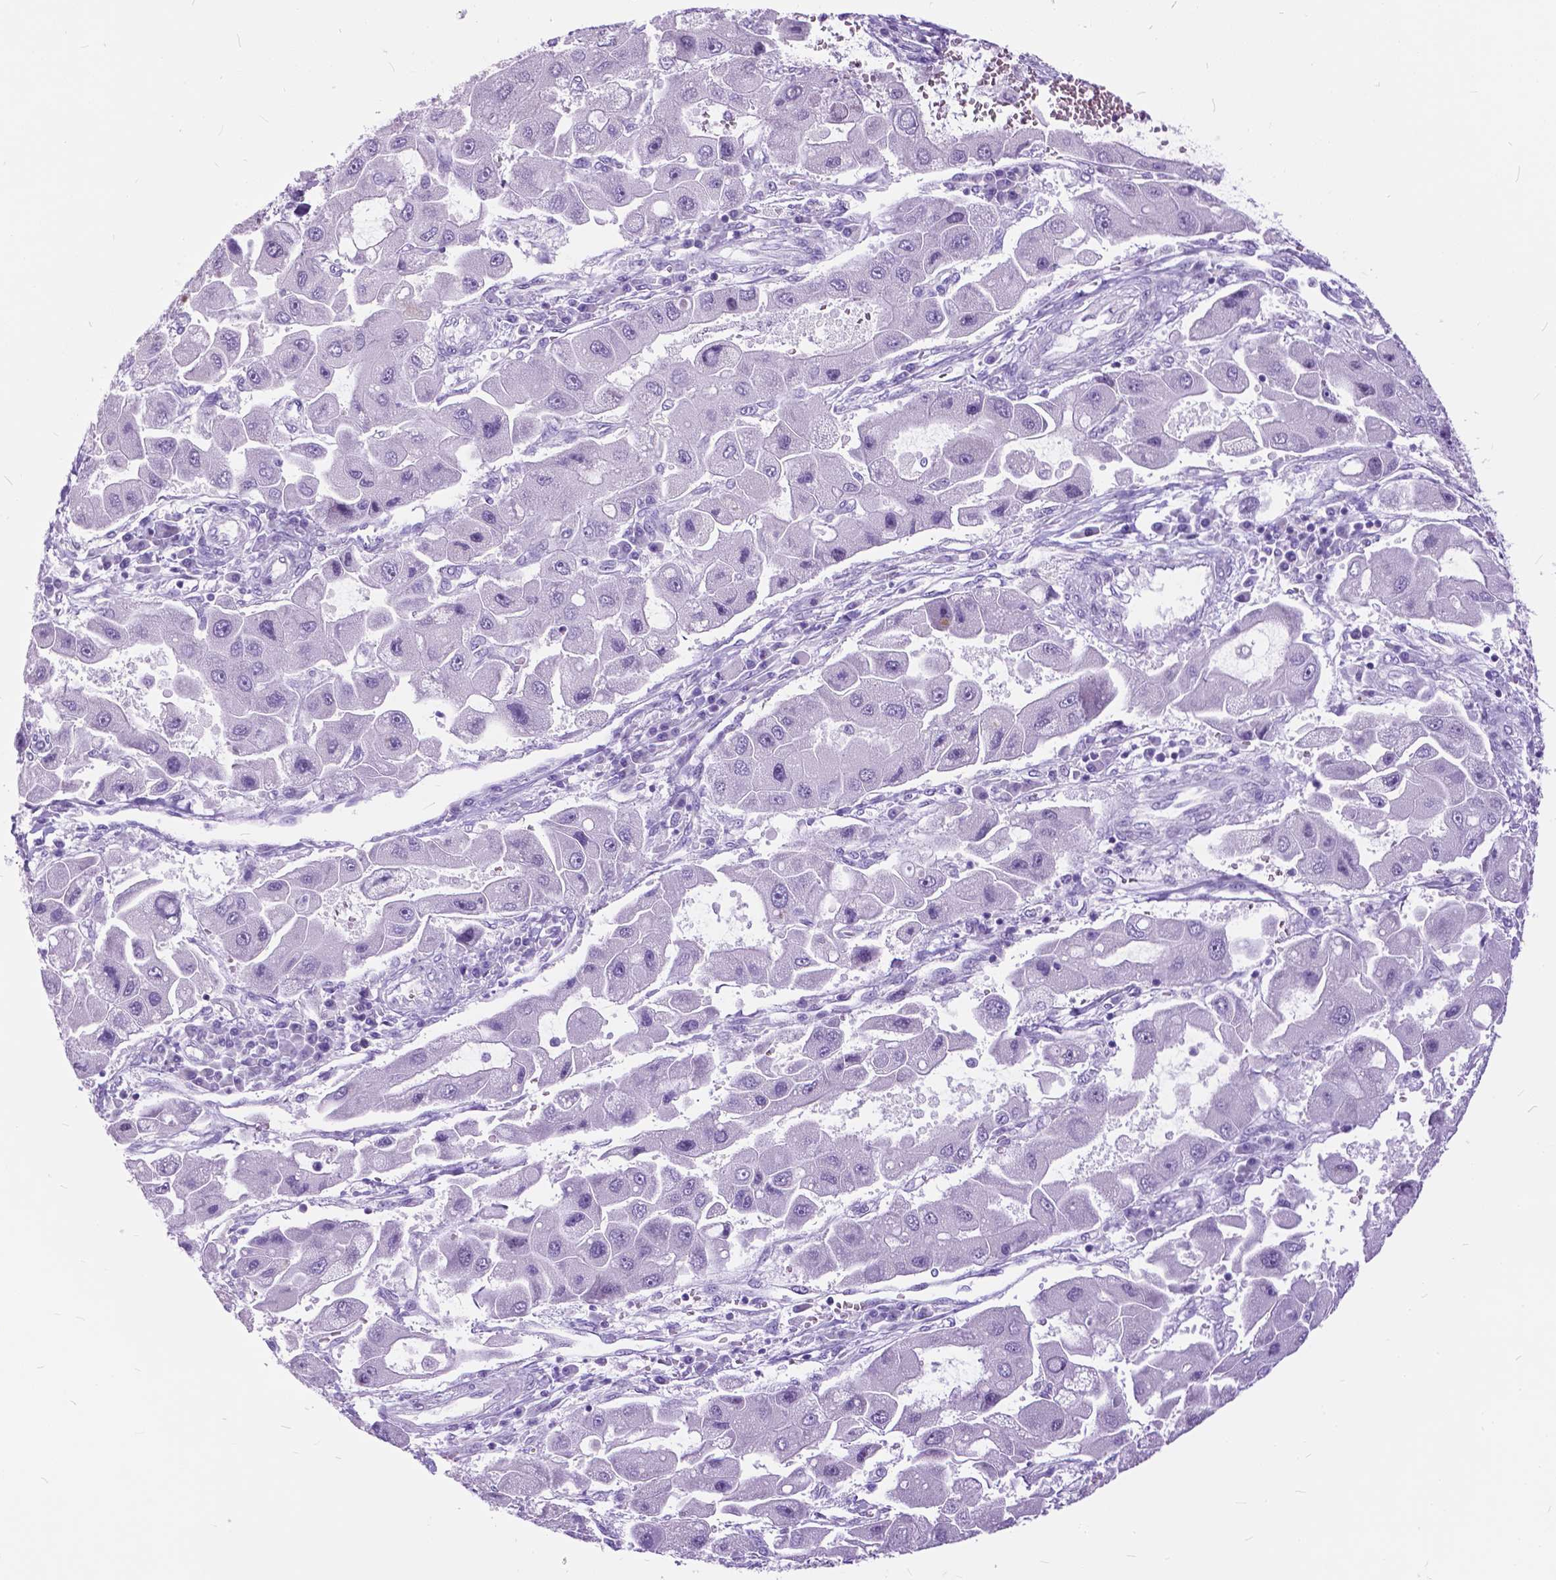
{"staining": {"intensity": "negative", "quantity": "none", "location": "none"}, "tissue": "liver cancer", "cell_type": "Tumor cells", "image_type": "cancer", "snomed": [{"axis": "morphology", "description": "Carcinoma, Hepatocellular, NOS"}, {"axis": "topography", "description": "Liver"}], "caption": "This is a photomicrograph of immunohistochemistry staining of hepatocellular carcinoma (liver), which shows no positivity in tumor cells.", "gene": "BSND", "patient": {"sex": "male", "age": 24}}